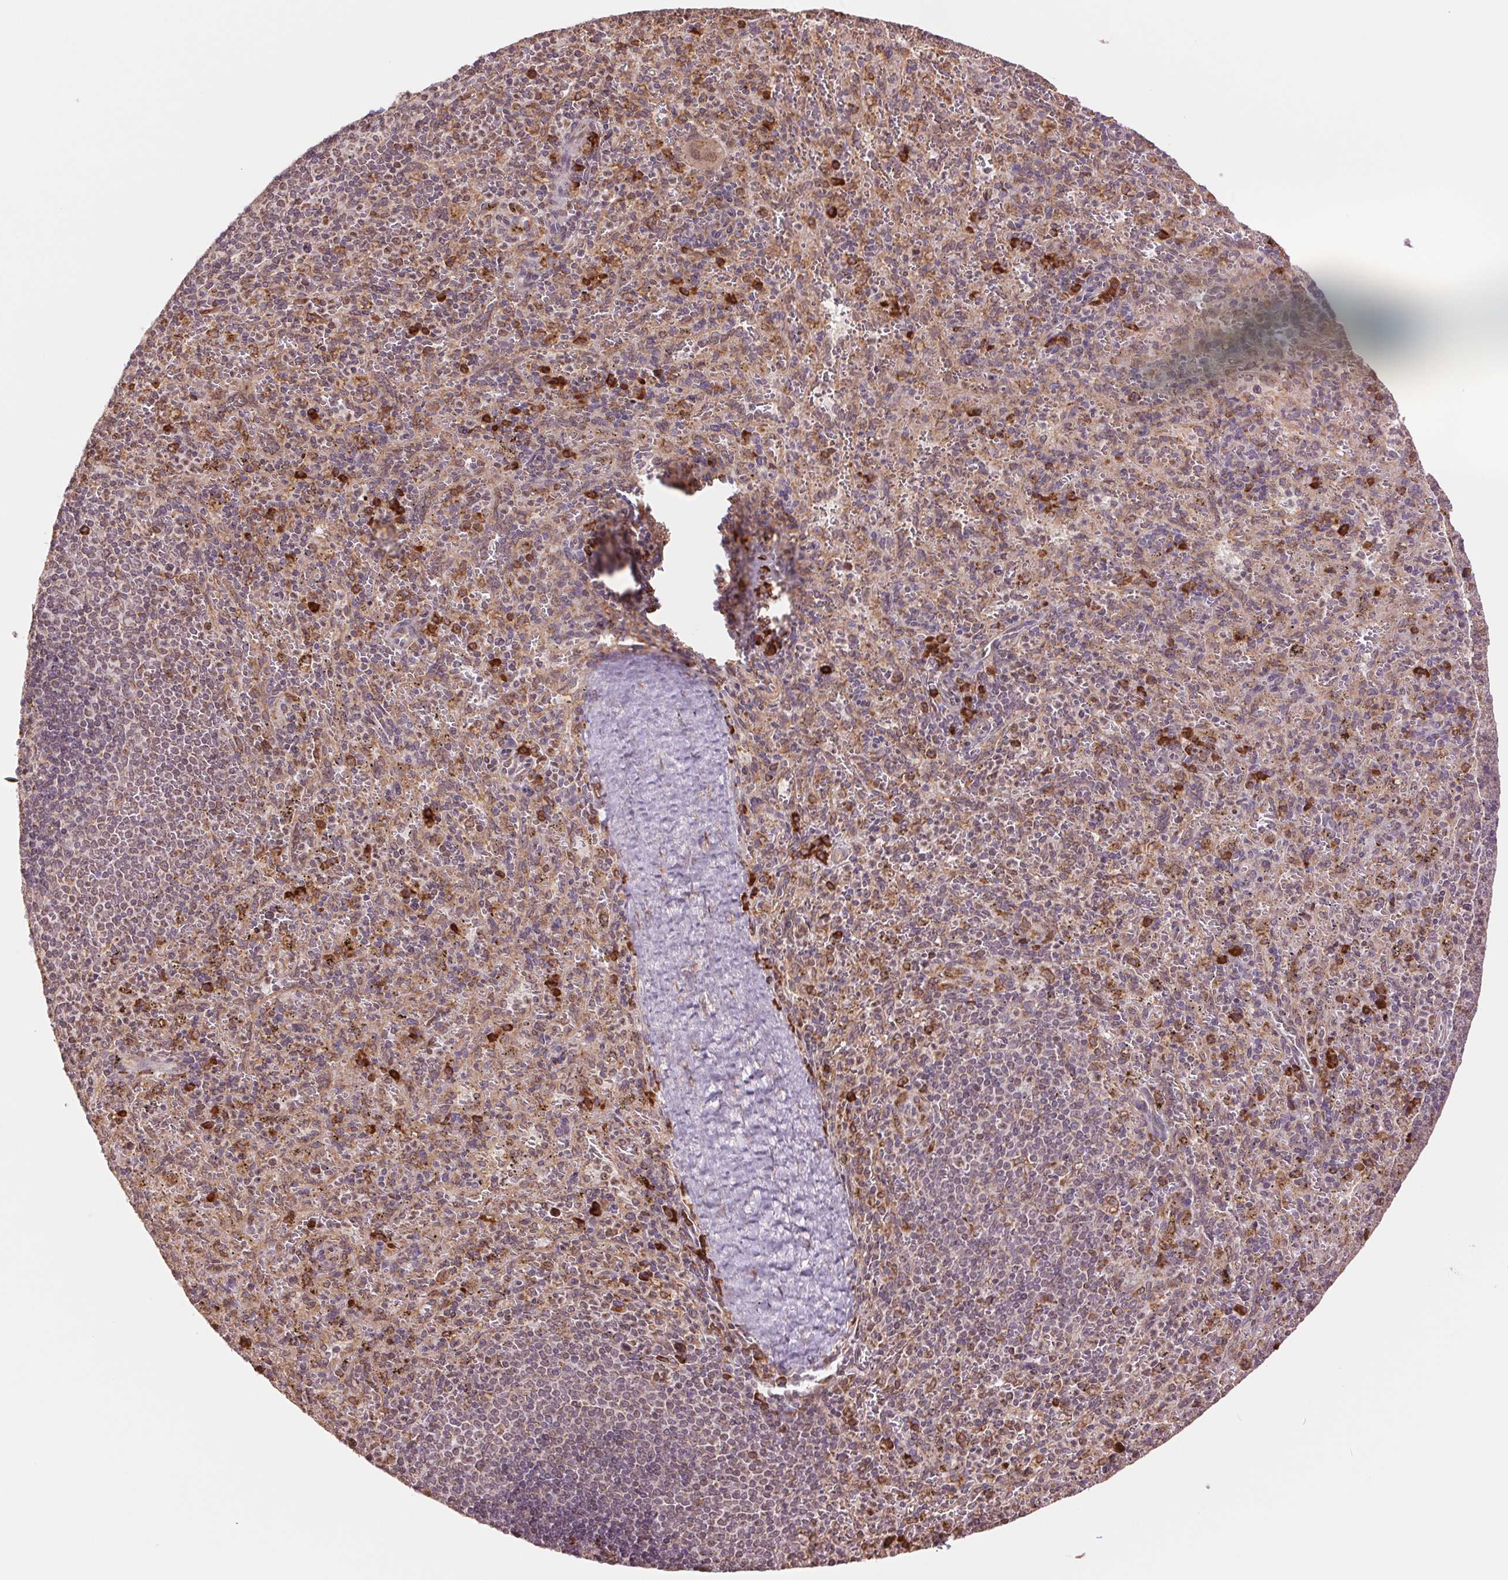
{"staining": {"intensity": "strong", "quantity": "<25%", "location": "cytoplasmic/membranous"}, "tissue": "spleen", "cell_type": "Cells in red pulp", "image_type": "normal", "snomed": [{"axis": "morphology", "description": "Normal tissue, NOS"}, {"axis": "topography", "description": "Spleen"}], "caption": "IHC photomicrograph of unremarkable human spleen stained for a protein (brown), which shows medium levels of strong cytoplasmic/membranous positivity in approximately <25% of cells in red pulp.", "gene": "RPN1", "patient": {"sex": "male", "age": 57}}